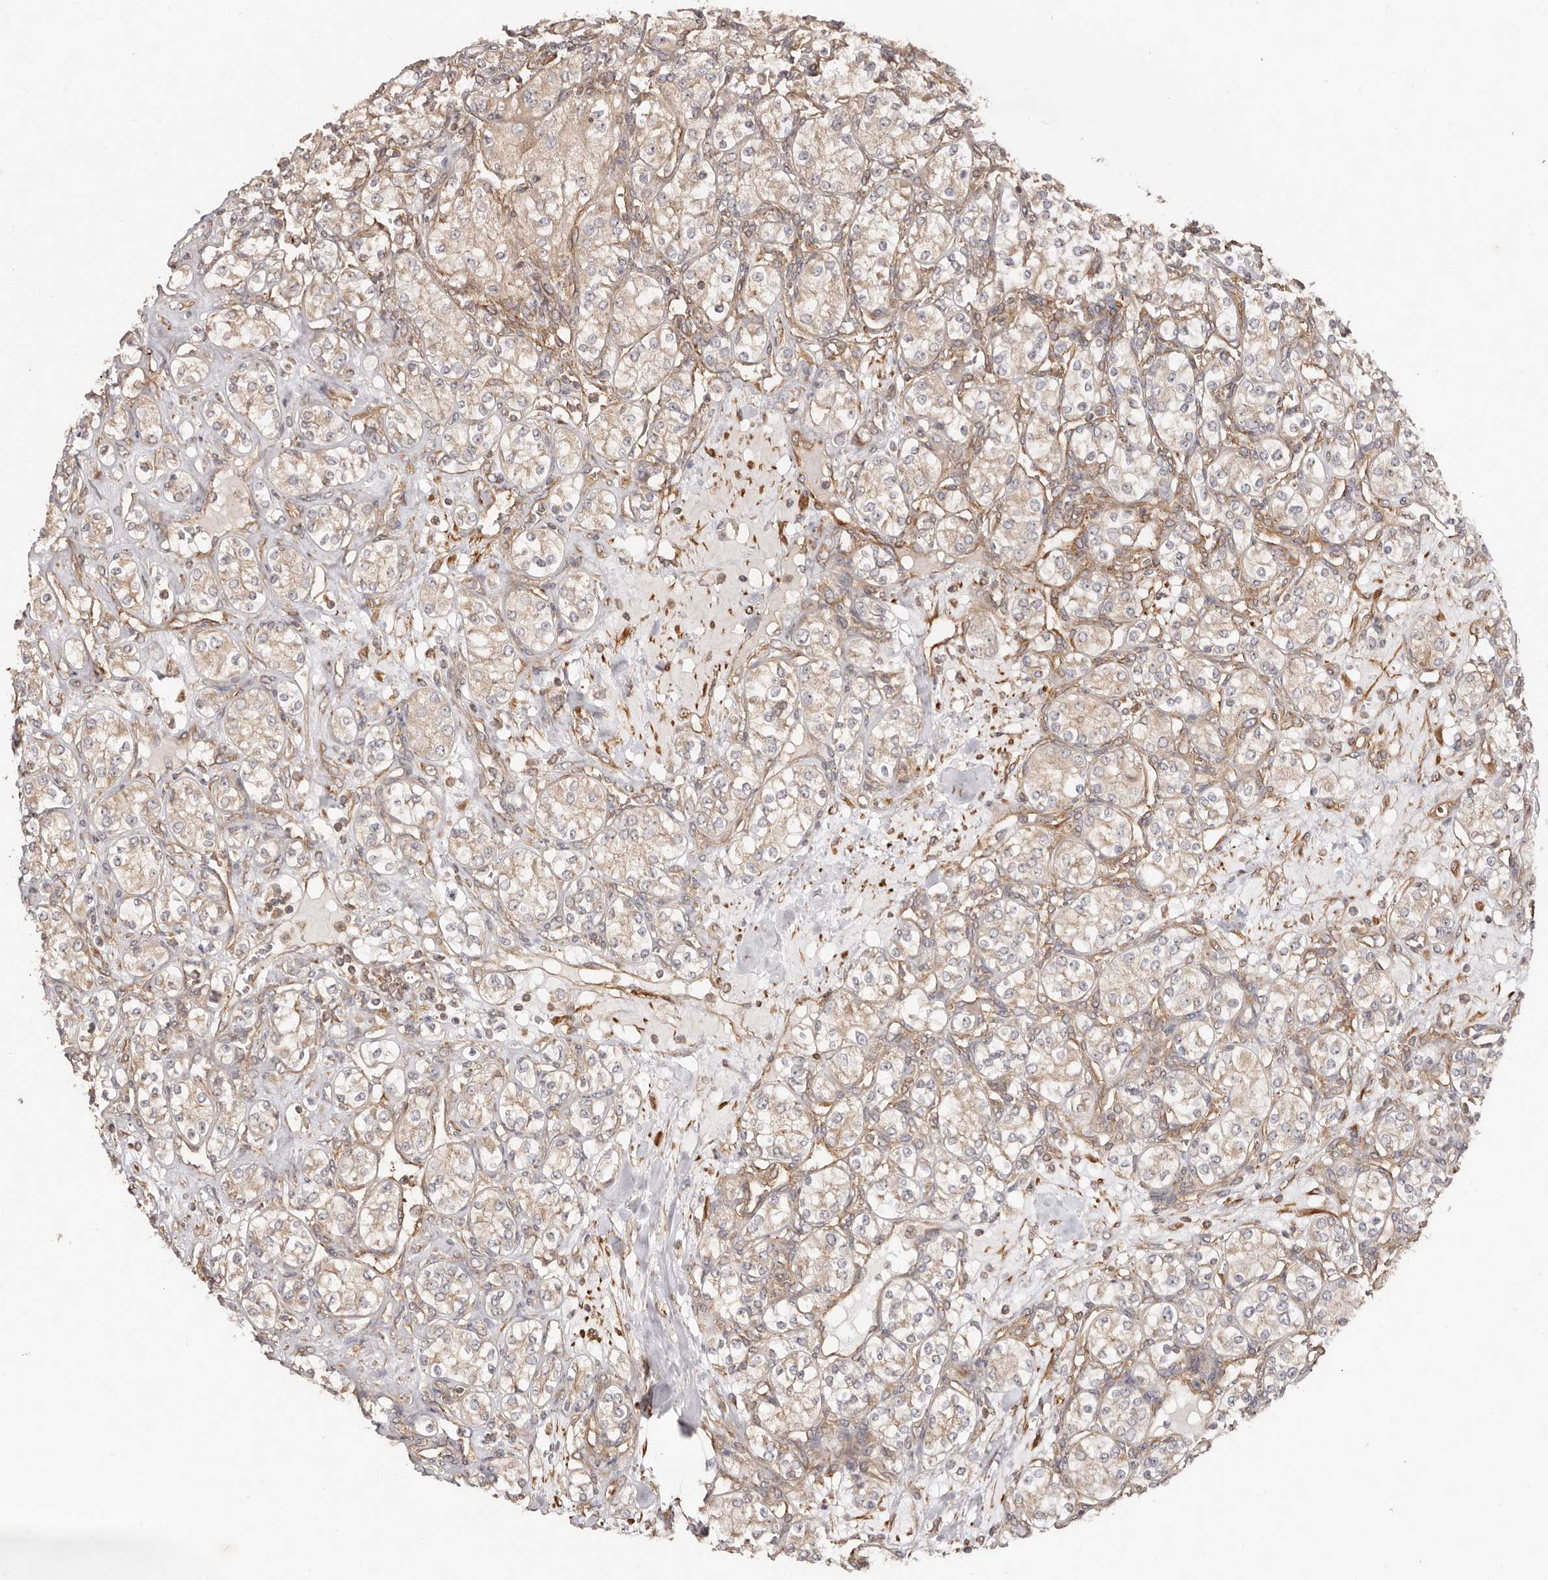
{"staining": {"intensity": "weak", "quantity": ">75%", "location": "cytoplasmic/membranous"}, "tissue": "renal cancer", "cell_type": "Tumor cells", "image_type": "cancer", "snomed": [{"axis": "morphology", "description": "Adenocarcinoma, NOS"}, {"axis": "topography", "description": "Kidney"}], "caption": "Brown immunohistochemical staining in renal adenocarcinoma demonstrates weak cytoplasmic/membranous positivity in about >75% of tumor cells. (IHC, brightfield microscopy, high magnification).", "gene": "RPS6", "patient": {"sex": "male", "age": 77}}